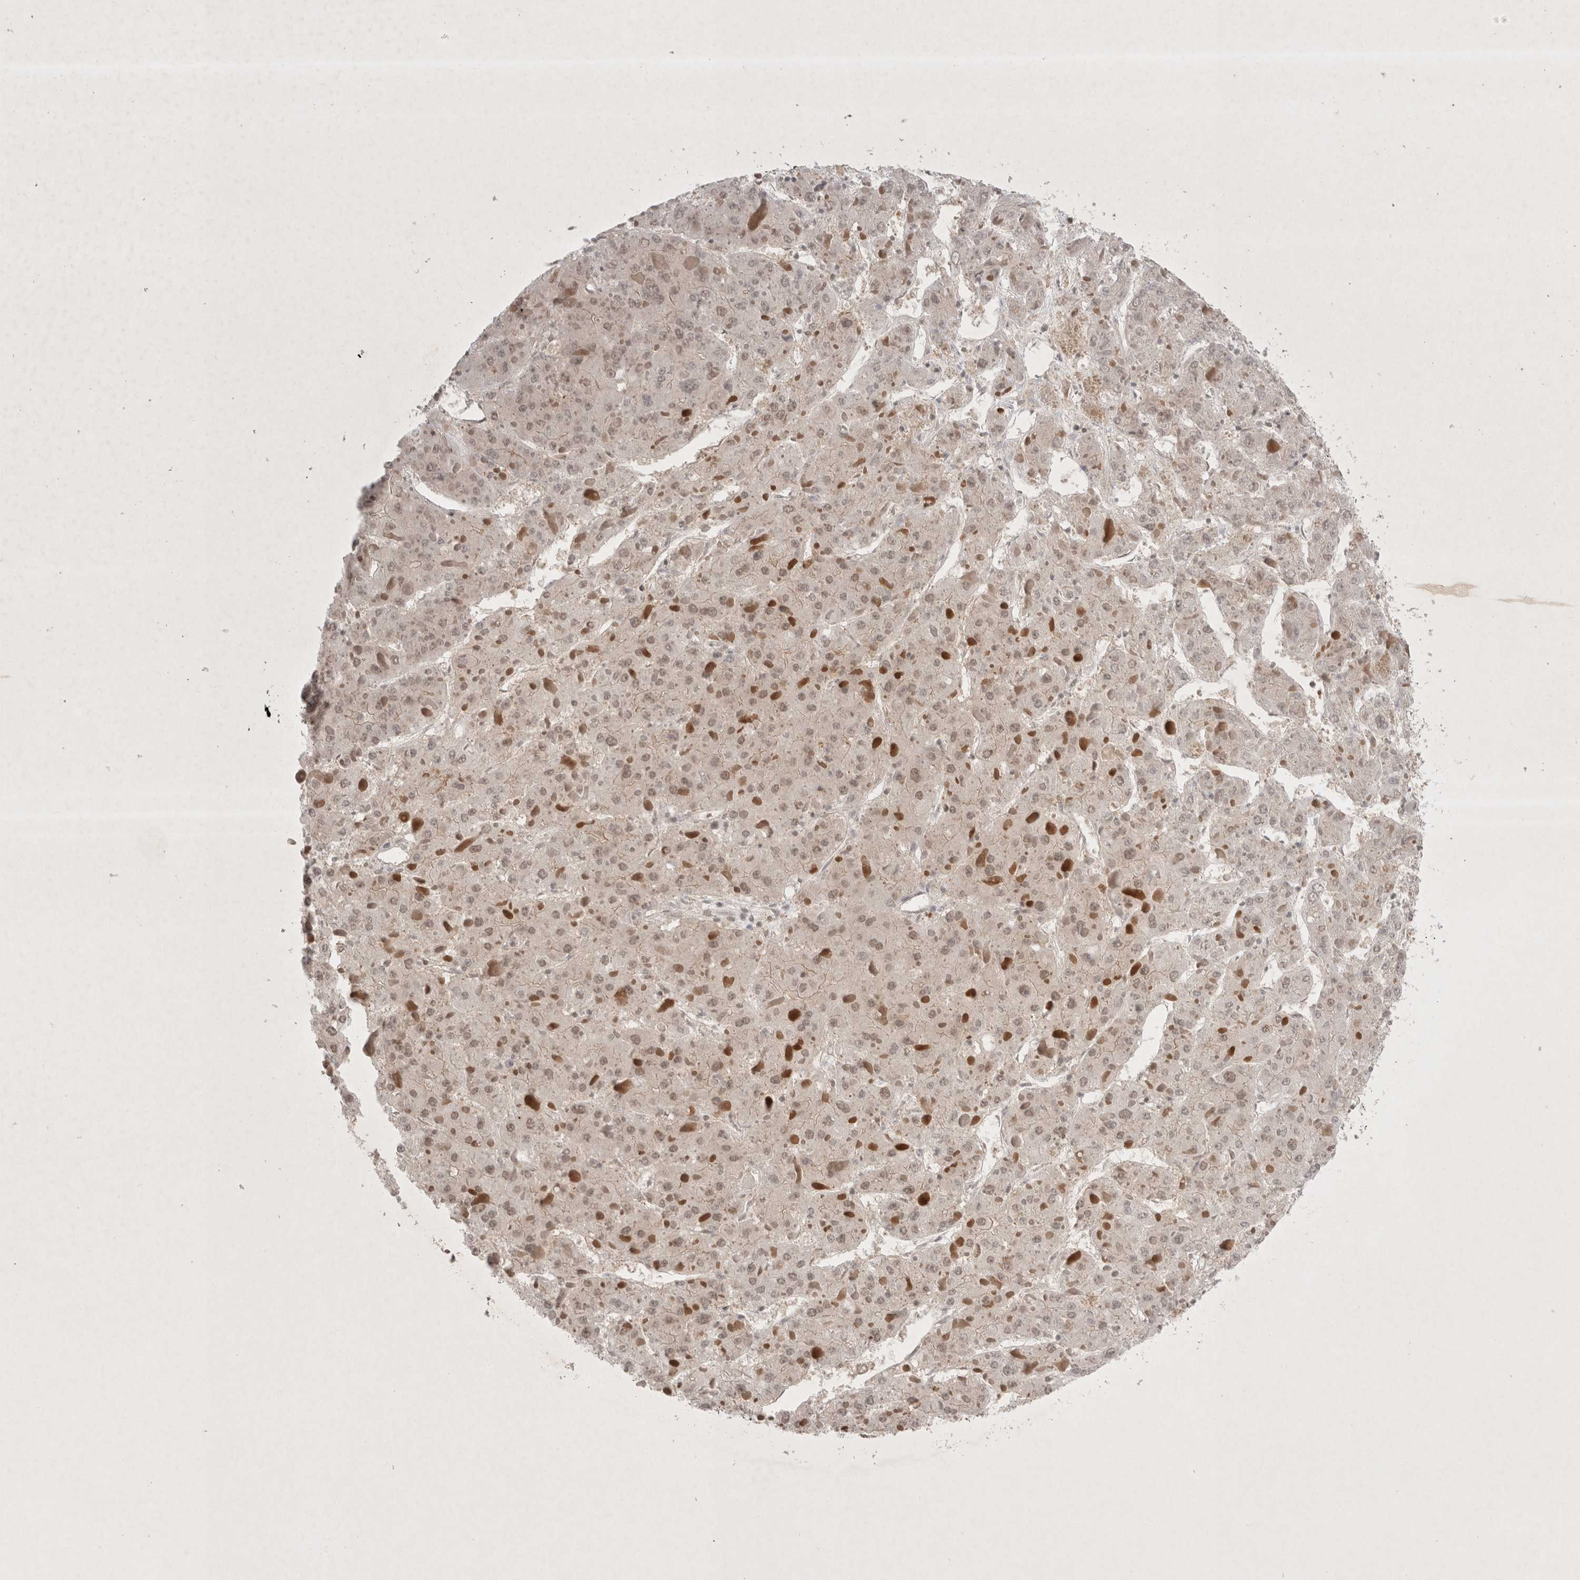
{"staining": {"intensity": "moderate", "quantity": ">75%", "location": "nuclear"}, "tissue": "liver cancer", "cell_type": "Tumor cells", "image_type": "cancer", "snomed": [{"axis": "morphology", "description": "Carcinoma, Hepatocellular, NOS"}, {"axis": "topography", "description": "Liver"}], "caption": "Immunohistochemical staining of hepatocellular carcinoma (liver) demonstrates medium levels of moderate nuclear positivity in about >75% of tumor cells. (Stains: DAB (3,3'-diaminobenzidine) in brown, nuclei in blue, Microscopy: brightfield microscopy at high magnification).", "gene": "WIPF2", "patient": {"sex": "female", "age": 73}}